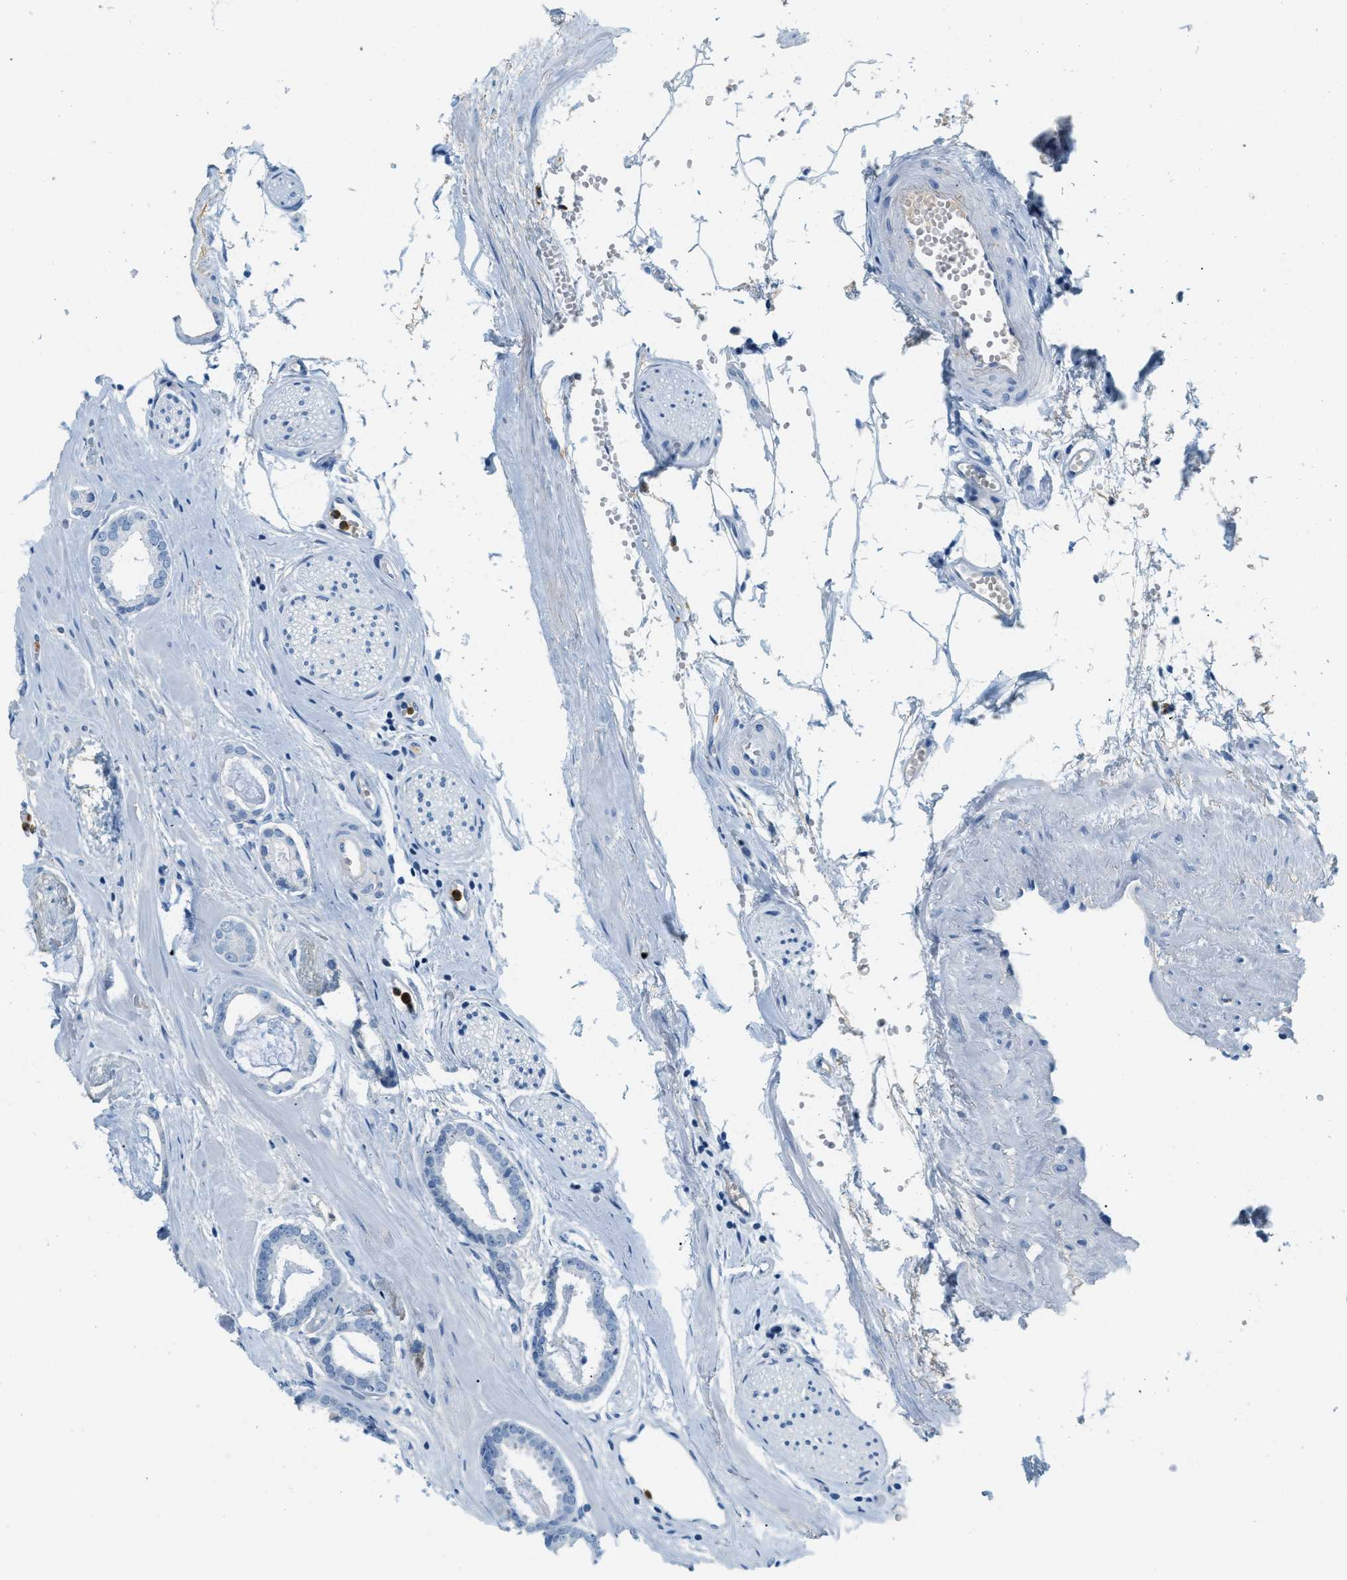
{"staining": {"intensity": "negative", "quantity": "none", "location": "none"}, "tissue": "prostate cancer", "cell_type": "Tumor cells", "image_type": "cancer", "snomed": [{"axis": "morphology", "description": "Adenocarcinoma, Low grade"}, {"axis": "topography", "description": "Prostate"}], "caption": "Tumor cells are negative for protein expression in human prostate cancer (adenocarcinoma (low-grade)).", "gene": "LCN2", "patient": {"sex": "male", "age": 53}}